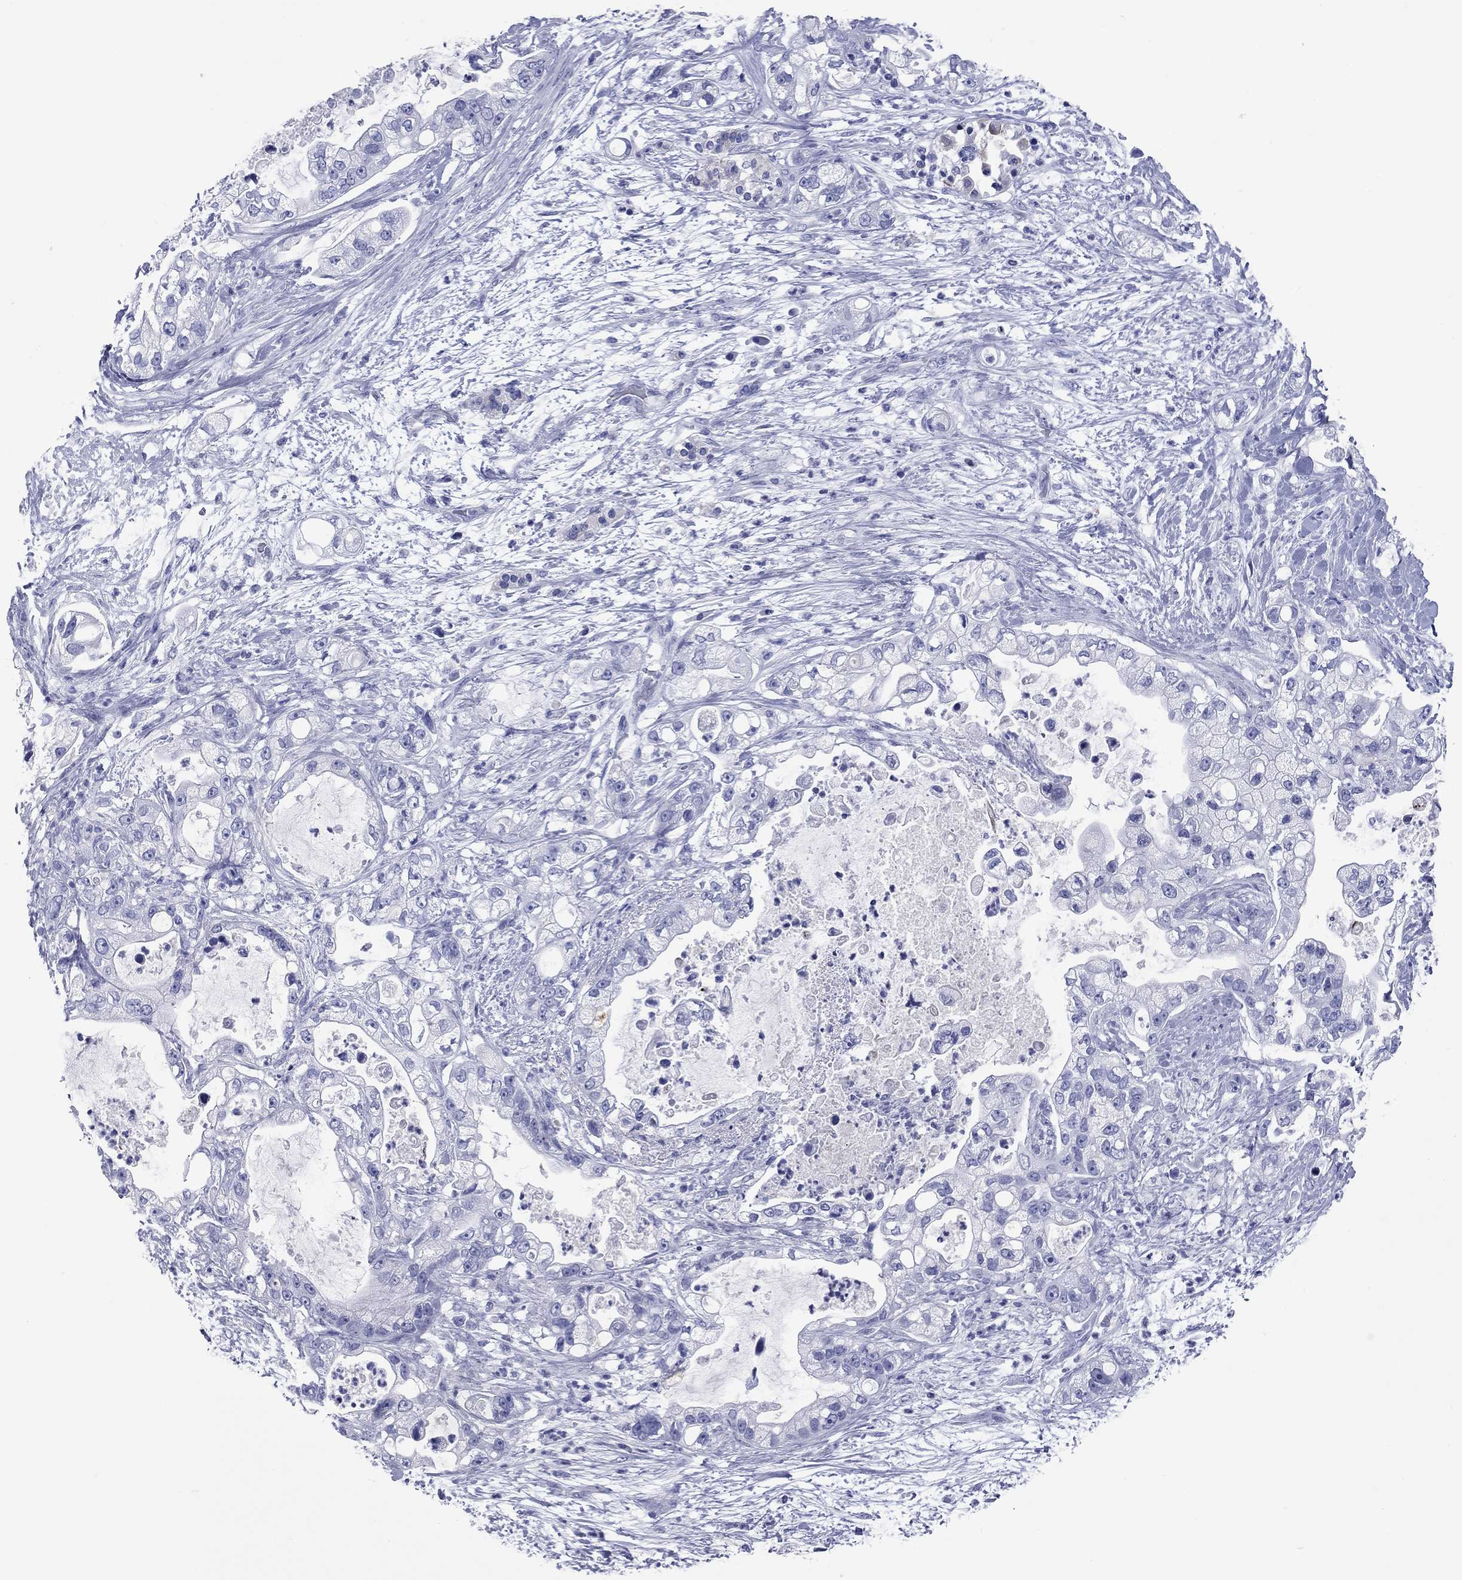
{"staining": {"intensity": "negative", "quantity": "none", "location": "none"}, "tissue": "pancreatic cancer", "cell_type": "Tumor cells", "image_type": "cancer", "snomed": [{"axis": "morphology", "description": "Adenocarcinoma, NOS"}, {"axis": "topography", "description": "Pancreas"}], "caption": "Pancreatic adenocarcinoma stained for a protein using immunohistochemistry (IHC) displays no staining tumor cells.", "gene": "CCNA1", "patient": {"sex": "female", "age": 69}}